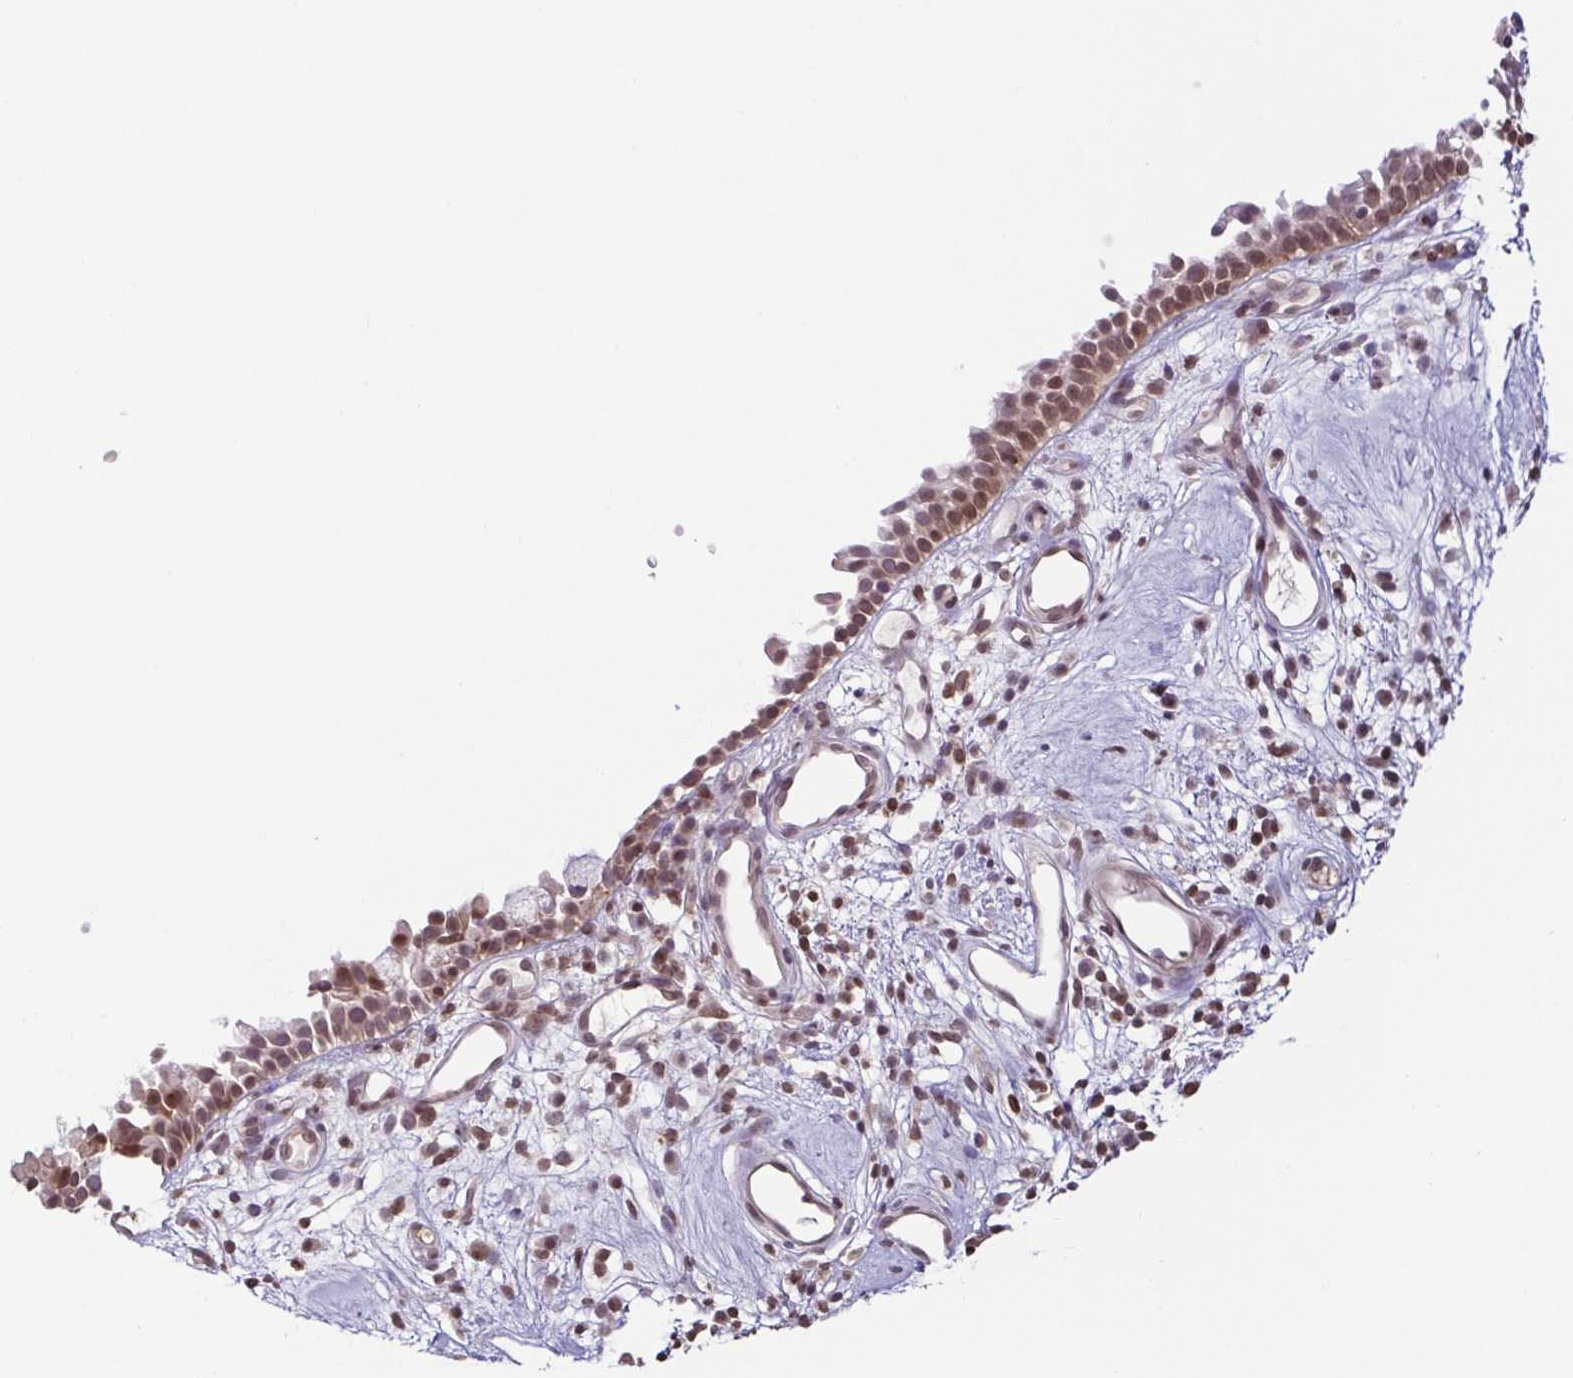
{"staining": {"intensity": "moderate", "quantity": ">75%", "location": "nuclear"}, "tissue": "nasopharynx", "cell_type": "Respiratory epithelial cells", "image_type": "normal", "snomed": [{"axis": "morphology", "description": "Normal tissue, NOS"}, {"axis": "morphology", "description": "Inflammation, NOS"}, {"axis": "topography", "description": "Nasopharynx"}], "caption": "Immunohistochemical staining of unremarkable nasopharynx reveals moderate nuclear protein positivity in about >75% of respiratory epithelial cells. (brown staining indicates protein expression, while blue staining denotes nuclei).", "gene": "PSMB9", "patient": {"sex": "male", "age": 54}}